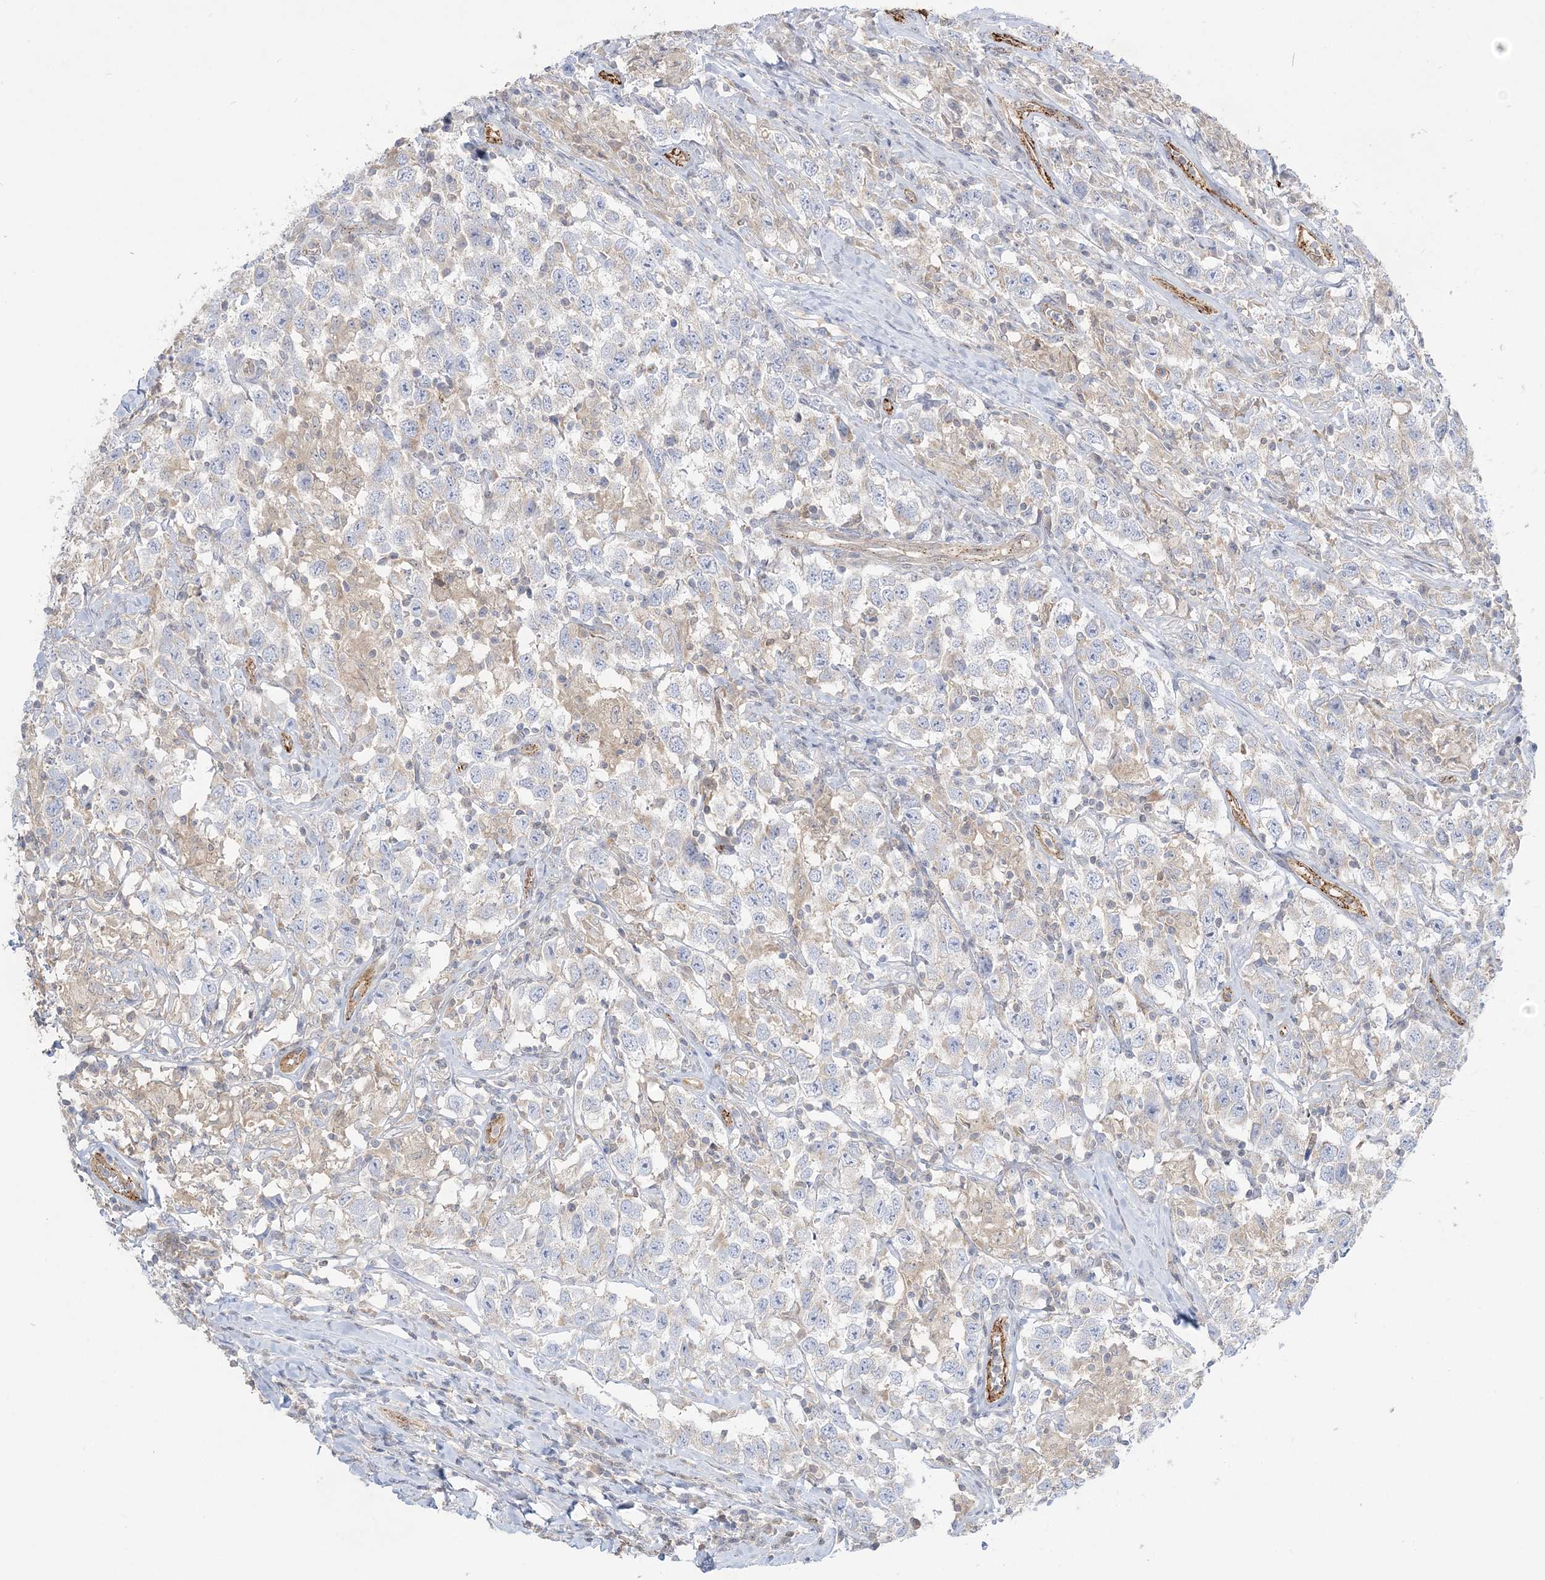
{"staining": {"intensity": "negative", "quantity": "none", "location": "none"}, "tissue": "testis cancer", "cell_type": "Tumor cells", "image_type": "cancer", "snomed": [{"axis": "morphology", "description": "Seminoma, NOS"}, {"axis": "topography", "description": "Testis"}], "caption": "DAB immunohistochemical staining of human testis cancer displays no significant positivity in tumor cells.", "gene": "INPP1", "patient": {"sex": "male", "age": 41}}